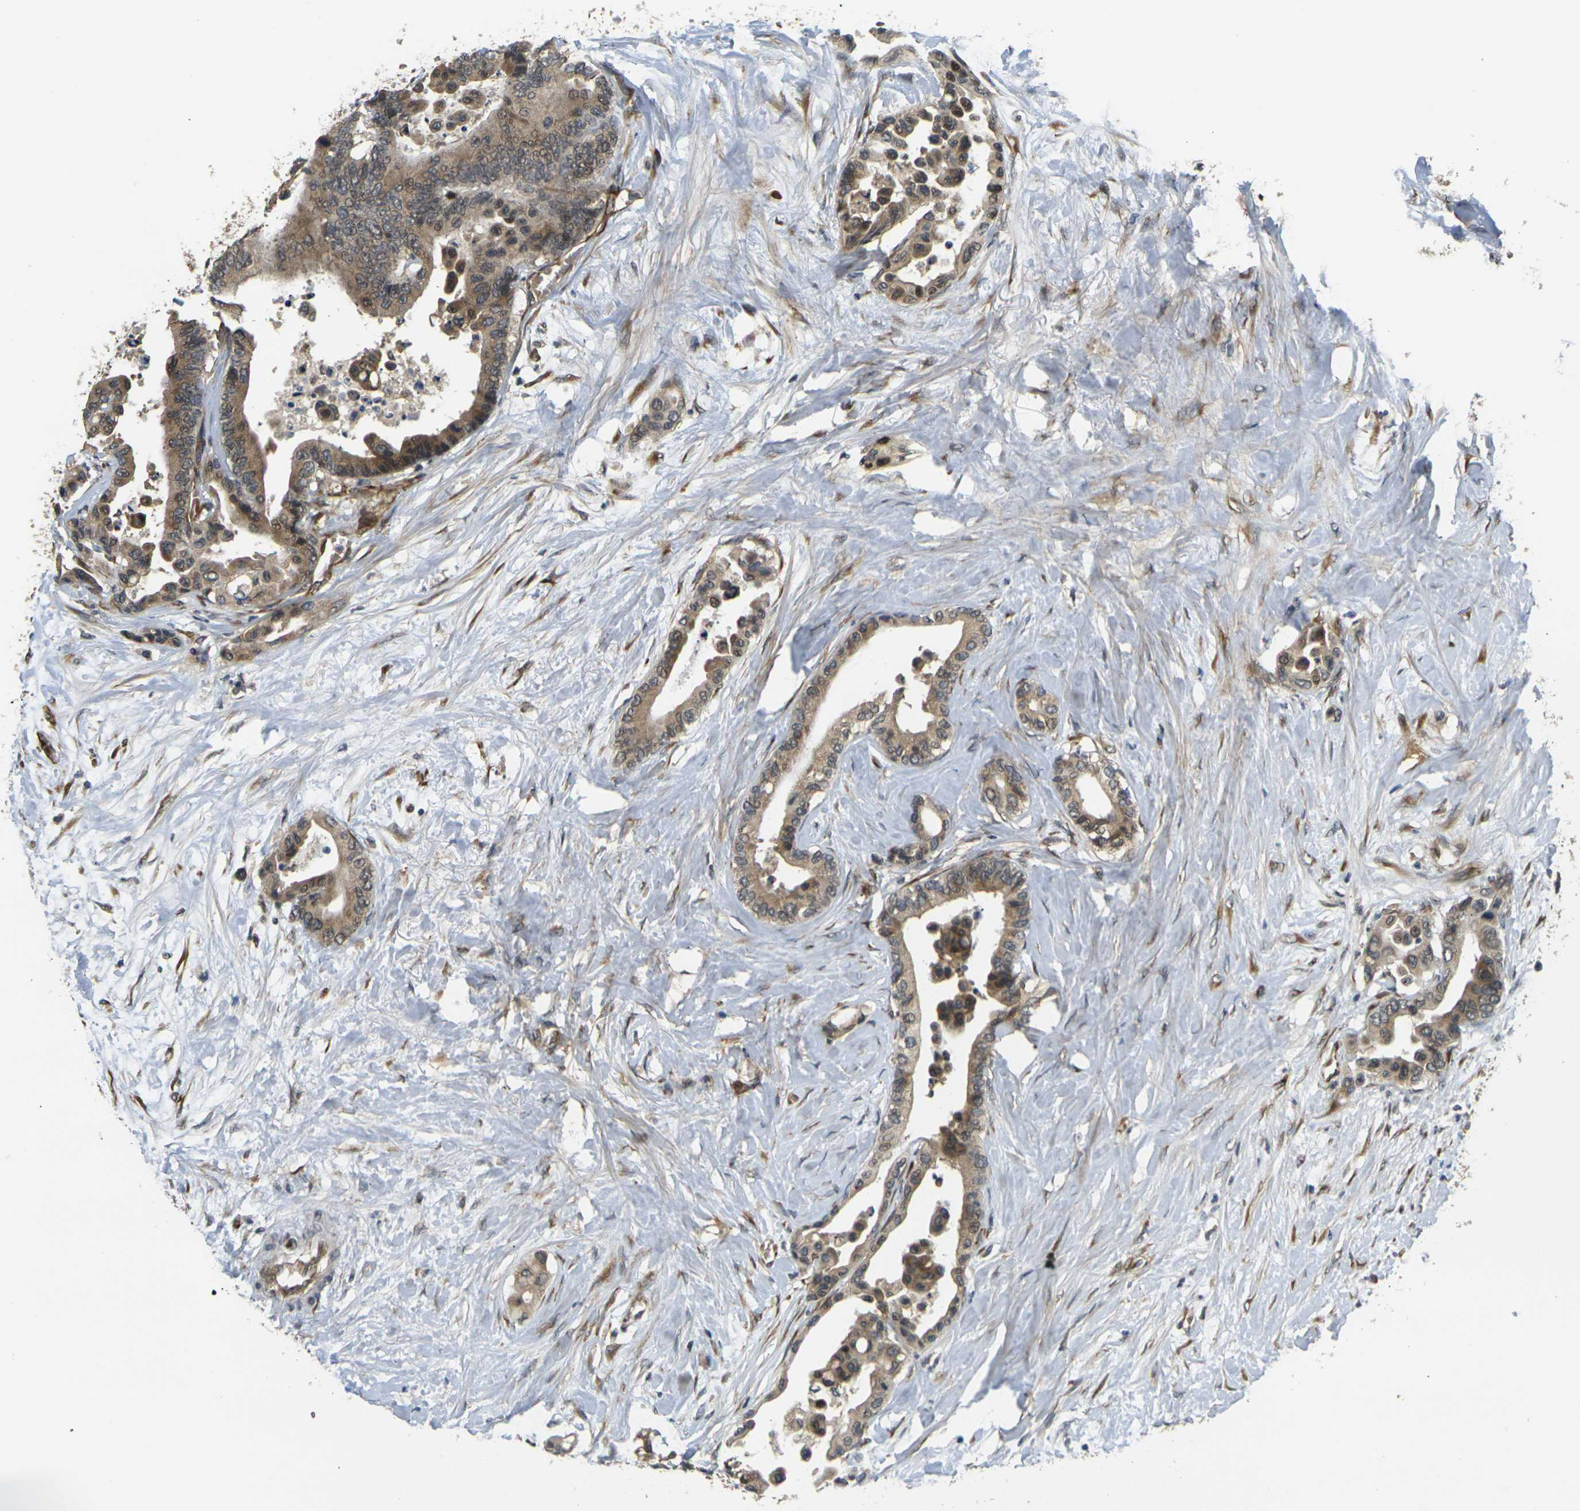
{"staining": {"intensity": "moderate", "quantity": ">75%", "location": "cytoplasmic/membranous"}, "tissue": "colorectal cancer", "cell_type": "Tumor cells", "image_type": "cancer", "snomed": [{"axis": "morphology", "description": "Normal tissue, NOS"}, {"axis": "morphology", "description": "Adenocarcinoma, NOS"}, {"axis": "topography", "description": "Colon"}], "caption": "The photomicrograph demonstrates a brown stain indicating the presence of a protein in the cytoplasmic/membranous of tumor cells in colorectal cancer (adenocarcinoma).", "gene": "FUT11", "patient": {"sex": "male", "age": 82}}